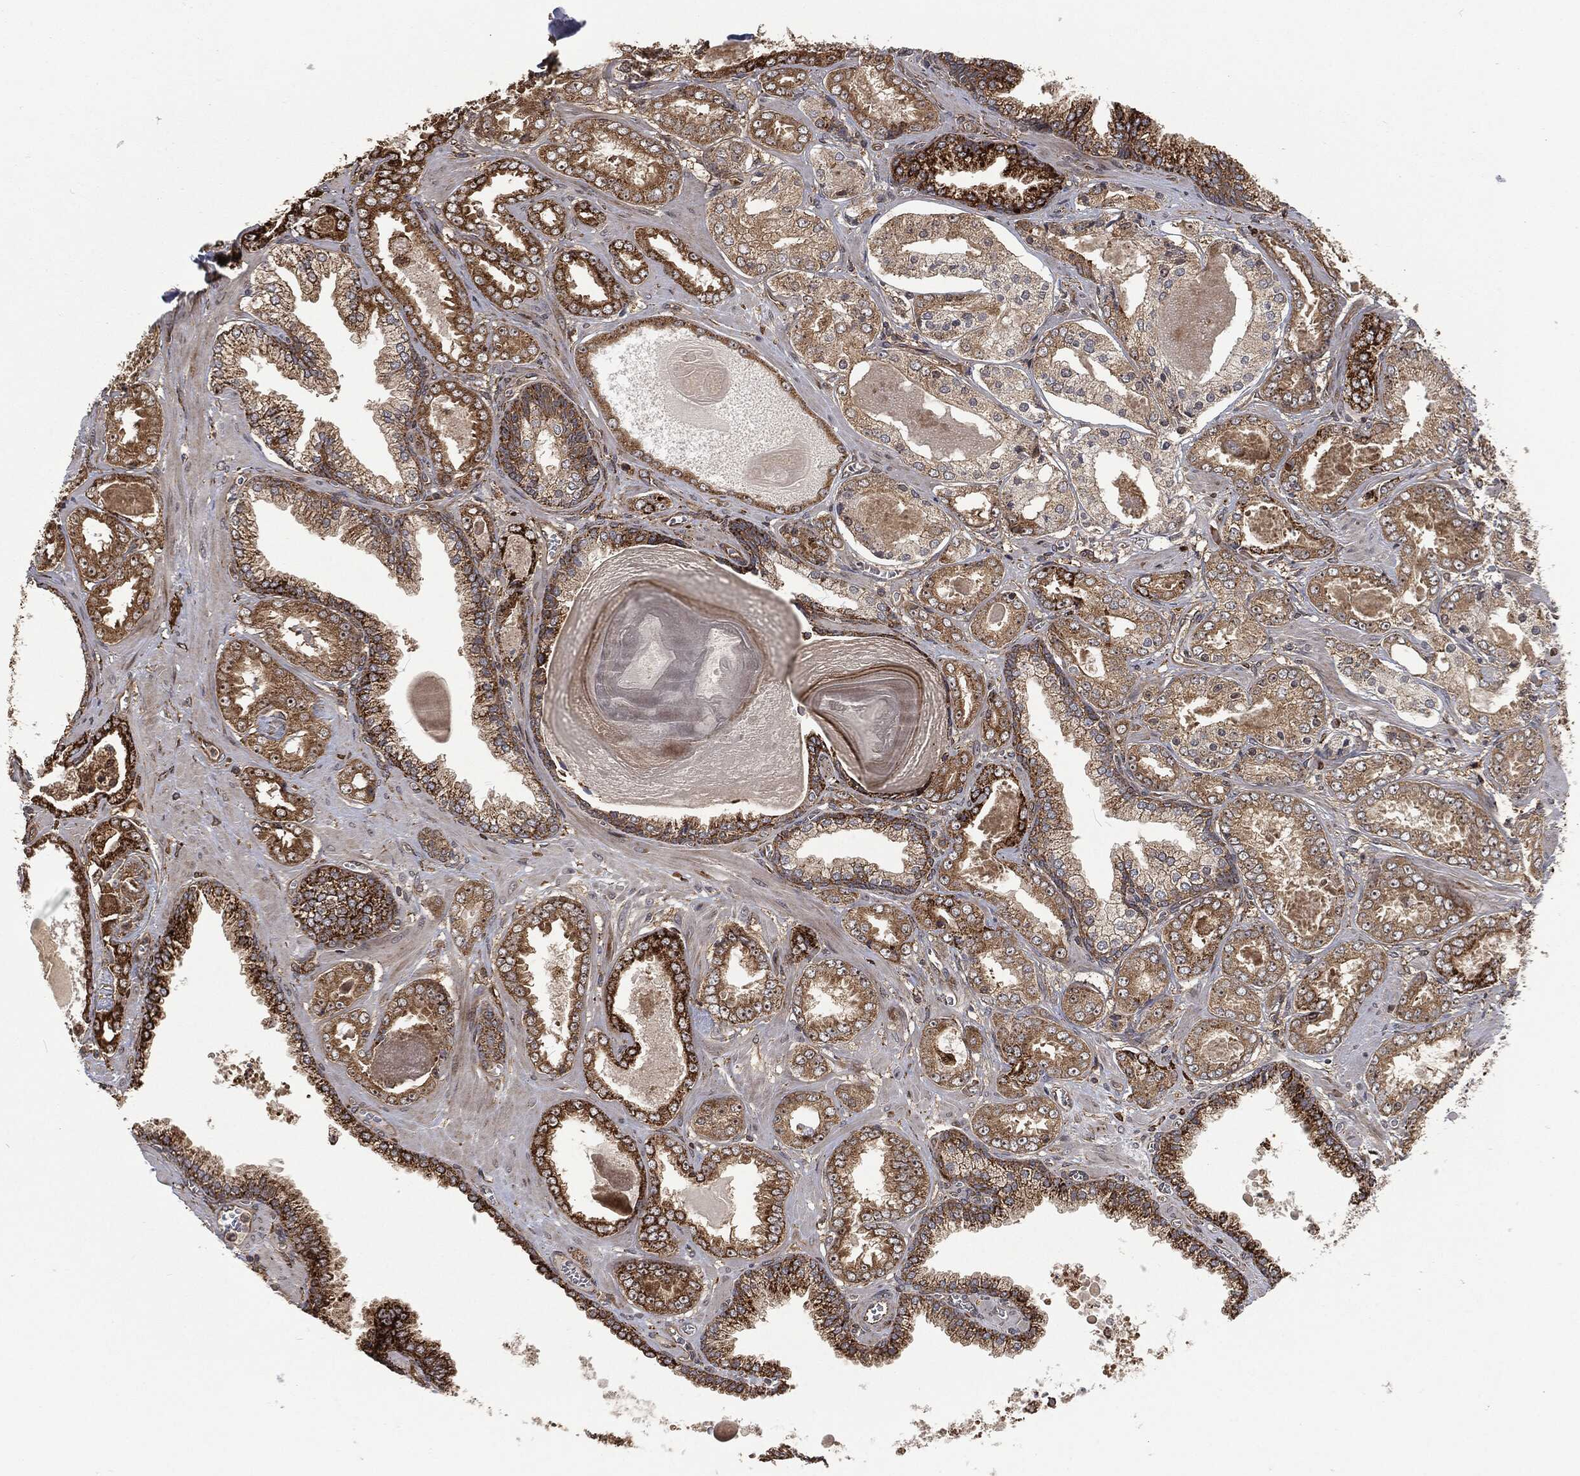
{"staining": {"intensity": "strong", "quantity": "25%-75%", "location": "cytoplasmic/membranous"}, "tissue": "prostate cancer", "cell_type": "Tumor cells", "image_type": "cancer", "snomed": [{"axis": "morphology", "description": "Adenocarcinoma, NOS"}, {"axis": "topography", "description": "Prostate"}], "caption": "There is high levels of strong cytoplasmic/membranous staining in tumor cells of adenocarcinoma (prostate), as demonstrated by immunohistochemical staining (brown color).", "gene": "RFTN1", "patient": {"sex": "male", "age": 56}}